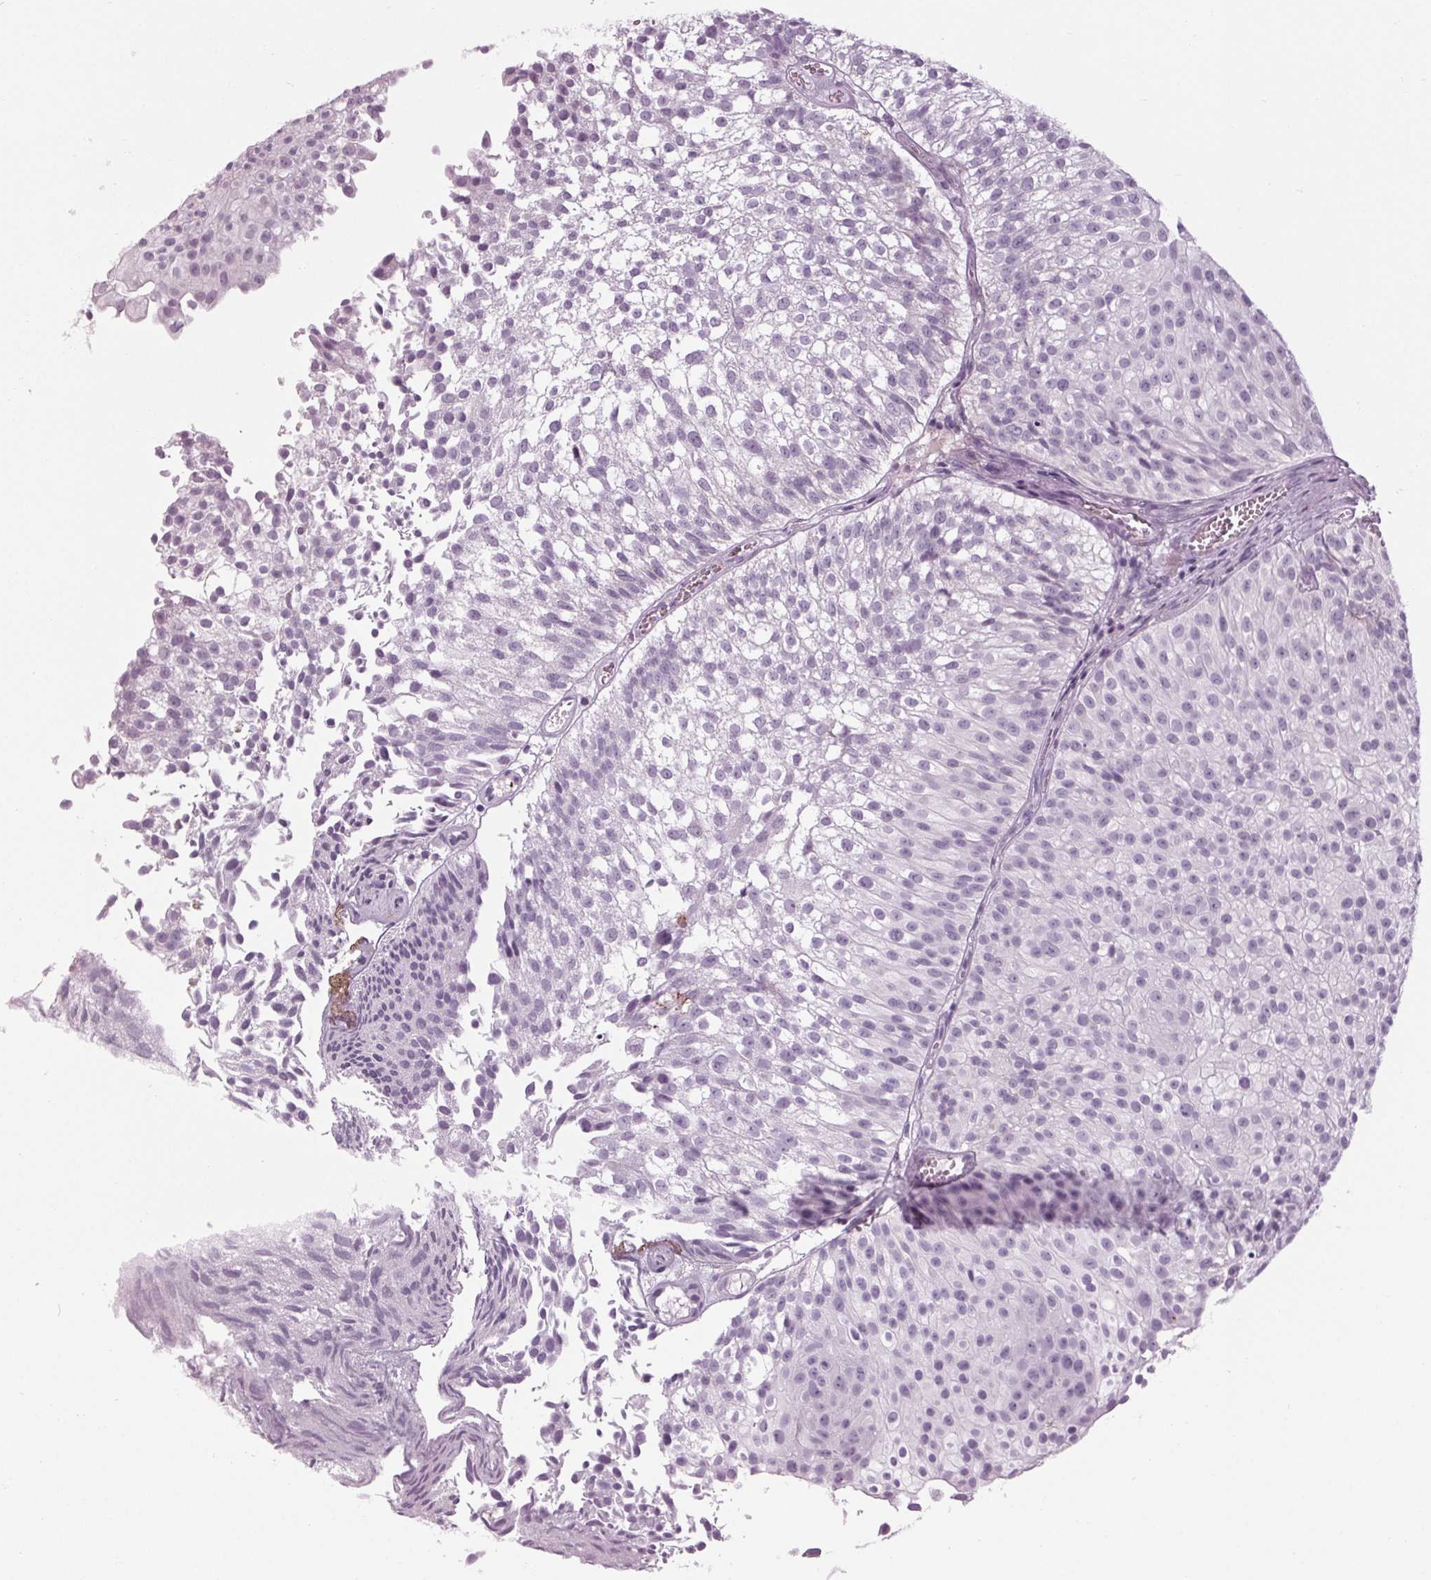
{"staining": {"intensity": "negative", "quantity": "none", "location": "none"}, "tissue": "urothelial cancer", "cell_type": "Tumor cells", "image_type": "cancer", "snomed": [{"axis": "morphology", "description": "Urothelial carcinoma, Low grade"}, {"axis": "topography", "description": "Urinary bladder"}], "caption": "High power microscopy photomicrograph of an IHC micrograph of urothelial cancer, revealing no significant positivity in tumor cells.", "gene": "CYP3A43", "patient": {"sex": "male", "age": 70}}